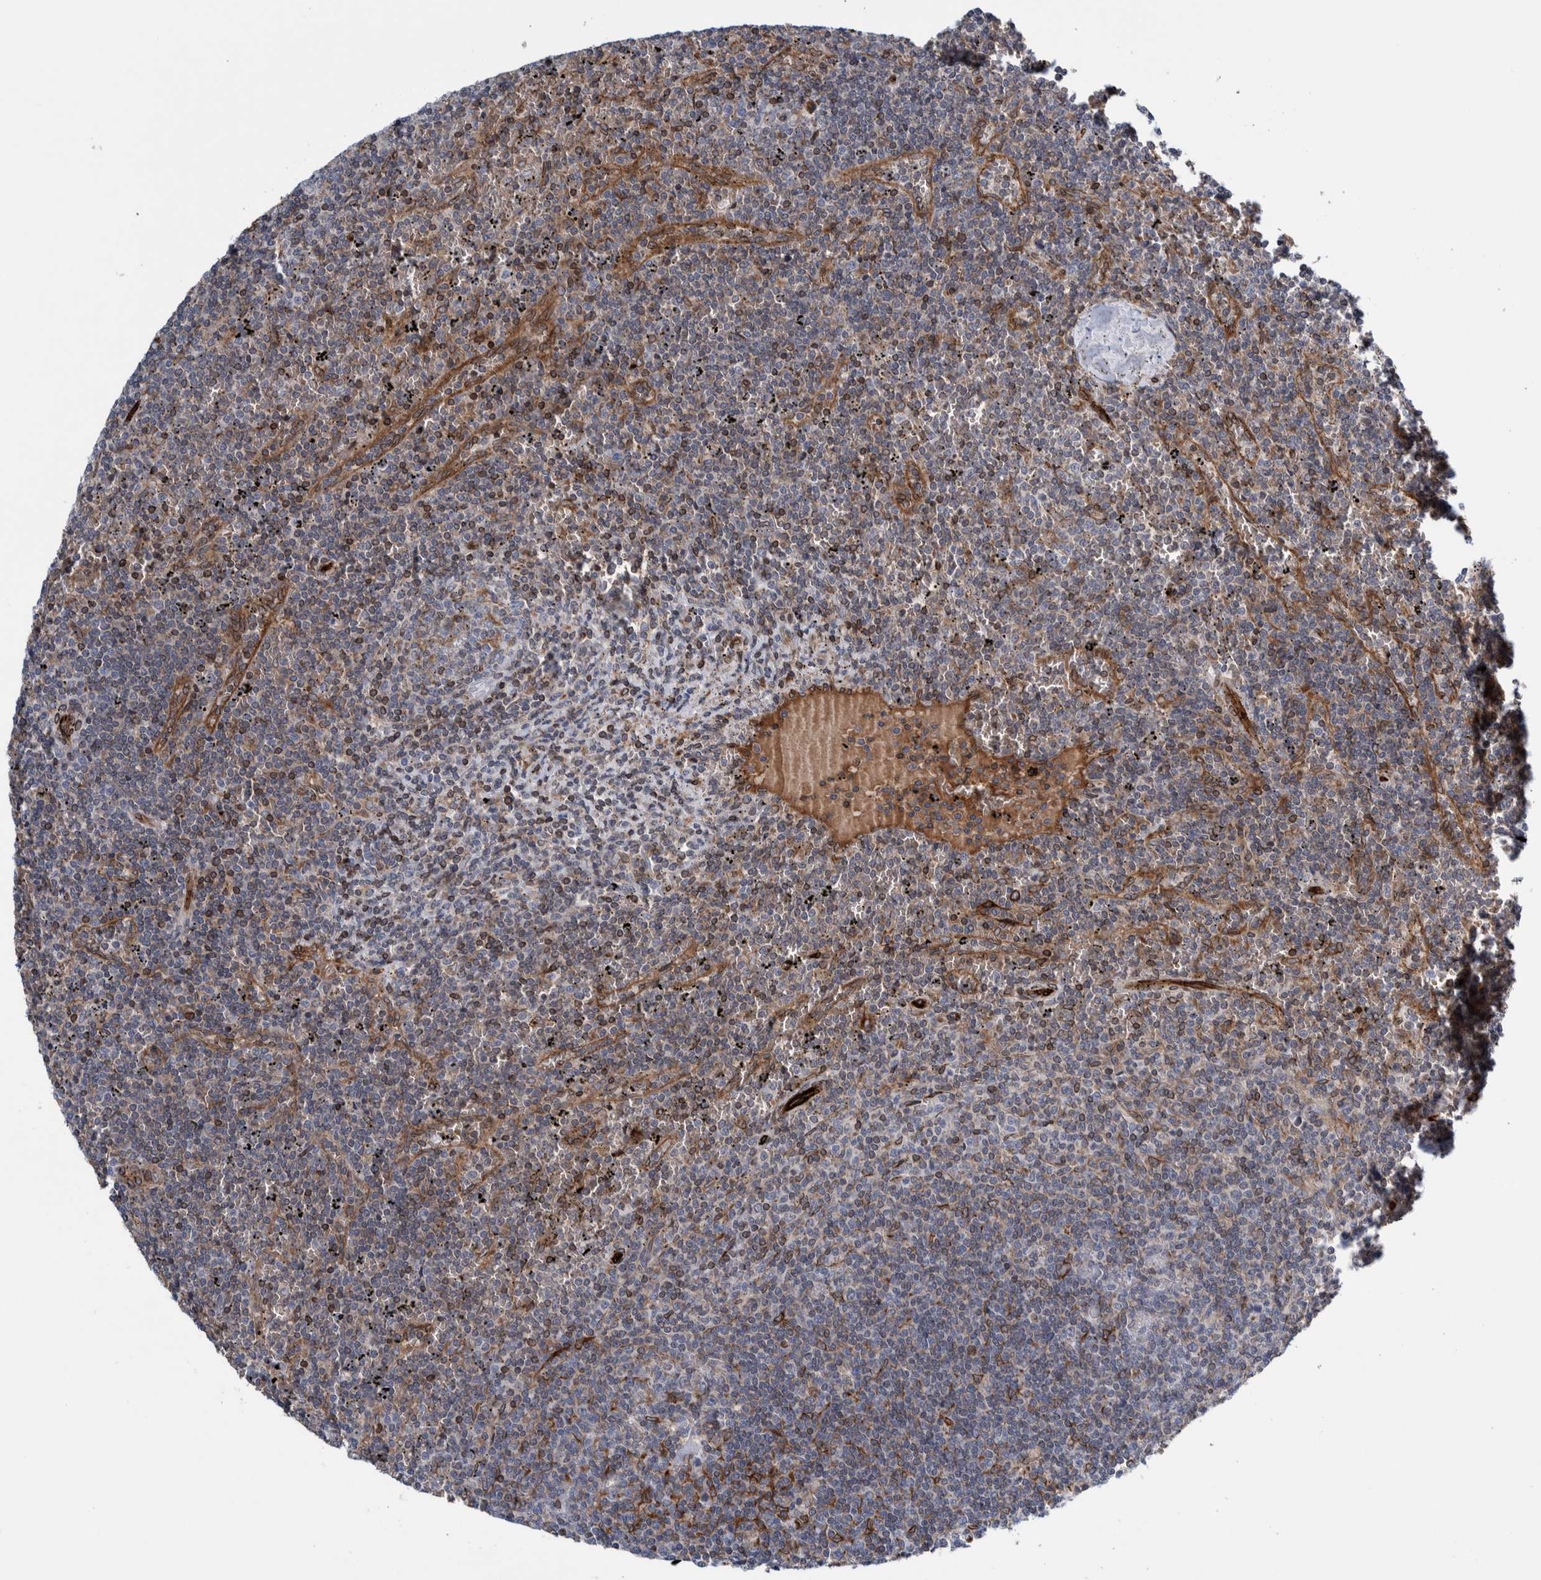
{"staining": {"intensity": "weak", "quantity": "25%-75%", "location": "cytoplasmic/membranous"}, "tissue": "lymphoma", "cell_type": "Tumor cells", "image_type": "cancer", "snomed": [{"axis": "morphology", "description": "Malignant lymphoma, non-Hodgkin's type, Low grade"}, {"axis": "topography", "description": "Spleen"}], "caption": "About 25%-75% of tumor cells in lymphoma reveal weak cytoplasmic/membranous protein staining as visualized by brown immunohistochemical staining.", "gene": "THEM6", "patient": {"sex": "female", "age": 50}}